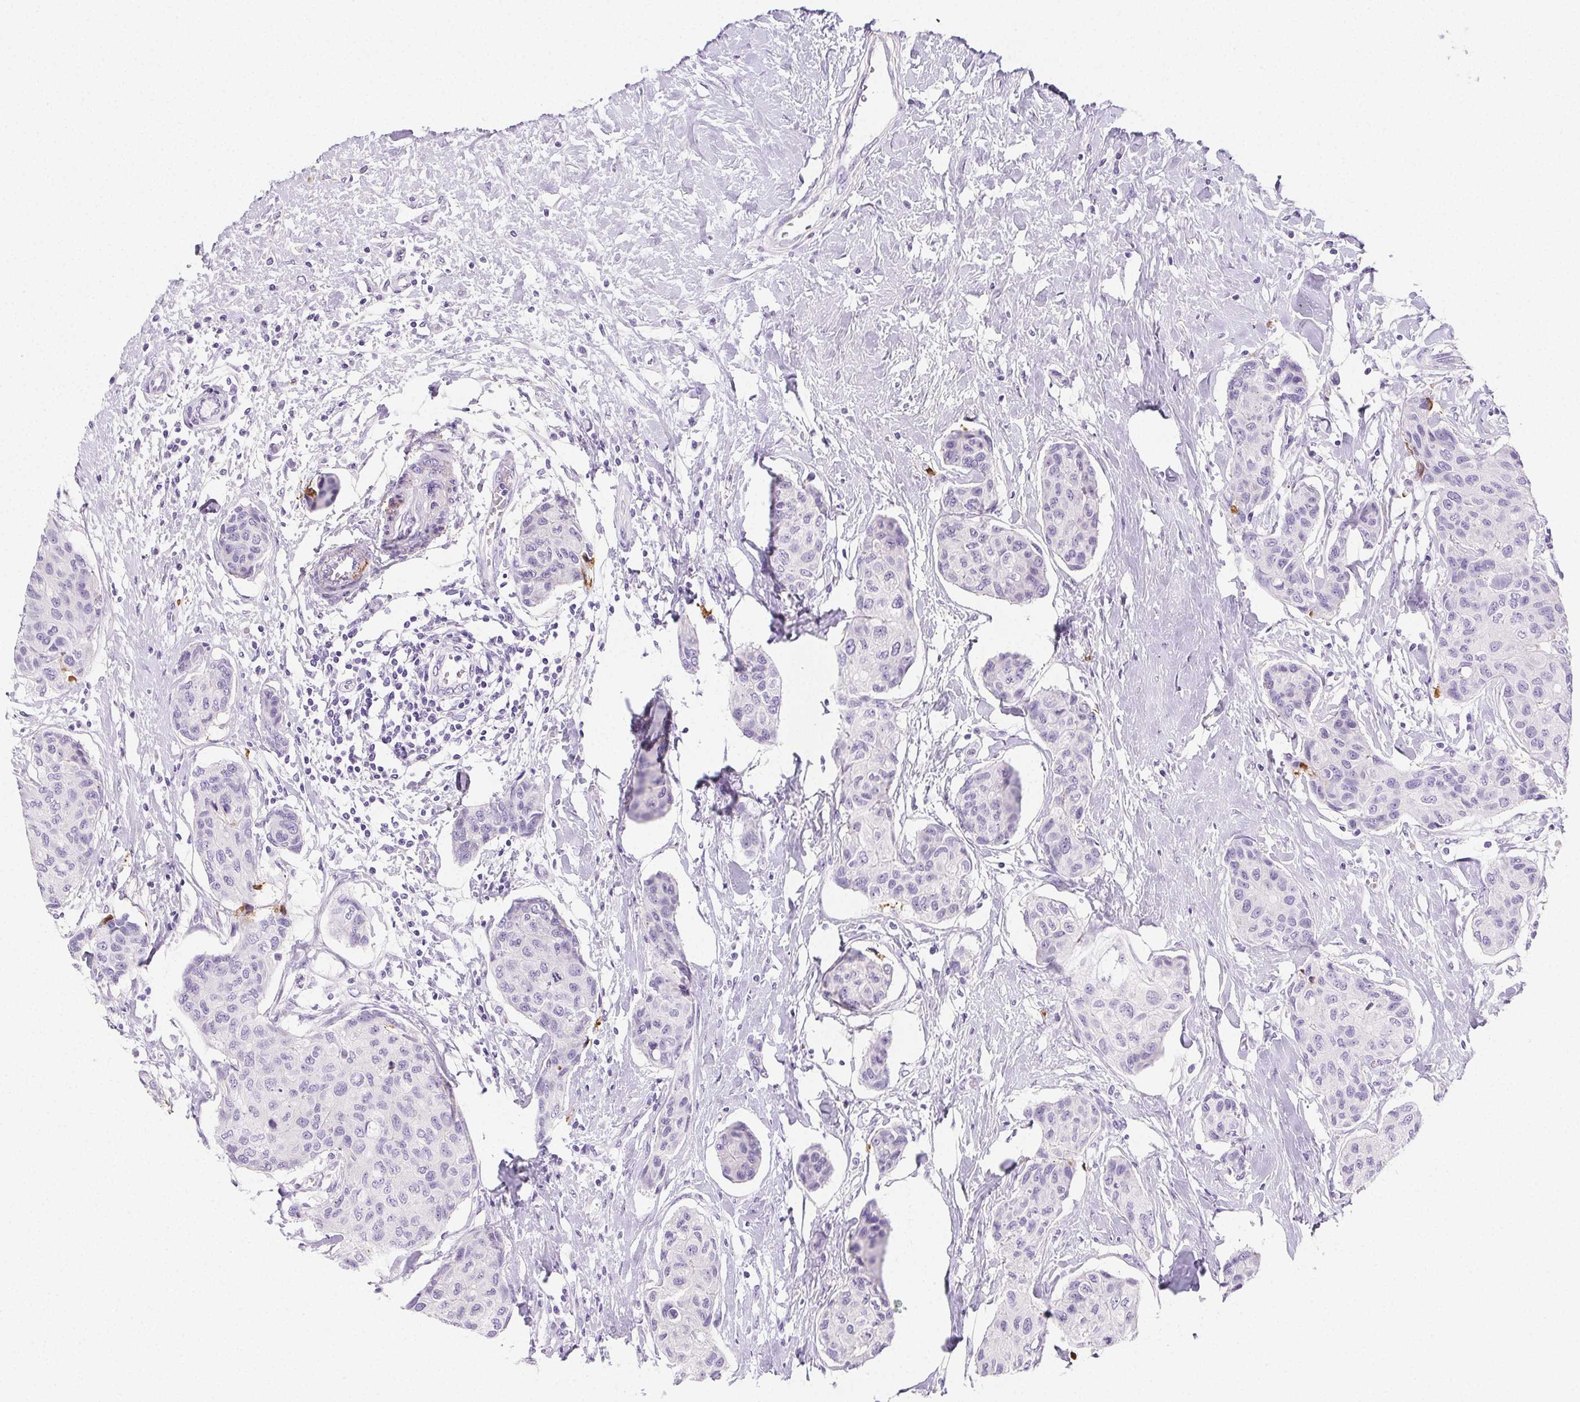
{"staining": {"intensity": "negative", "quantity": "none", "location": "none"}, "tissue": "breast cancer", "cell_type": "Tumor cells", "image_type": "cancer", "snomed": [{"axis": "morphology", "description": "Duct carcinoma"}, {"axis": "topography", "description": "Breast"}], "caption": "This histopathology image is of breast intraductal carcinoma stained with immunohistochemistry (IHC) to label a protein in brown with the nuclei are counter-stained blue. There is no staining in tumor cells.", "gene": "VTN", "patient": {"sex": "female", "age": 80}}